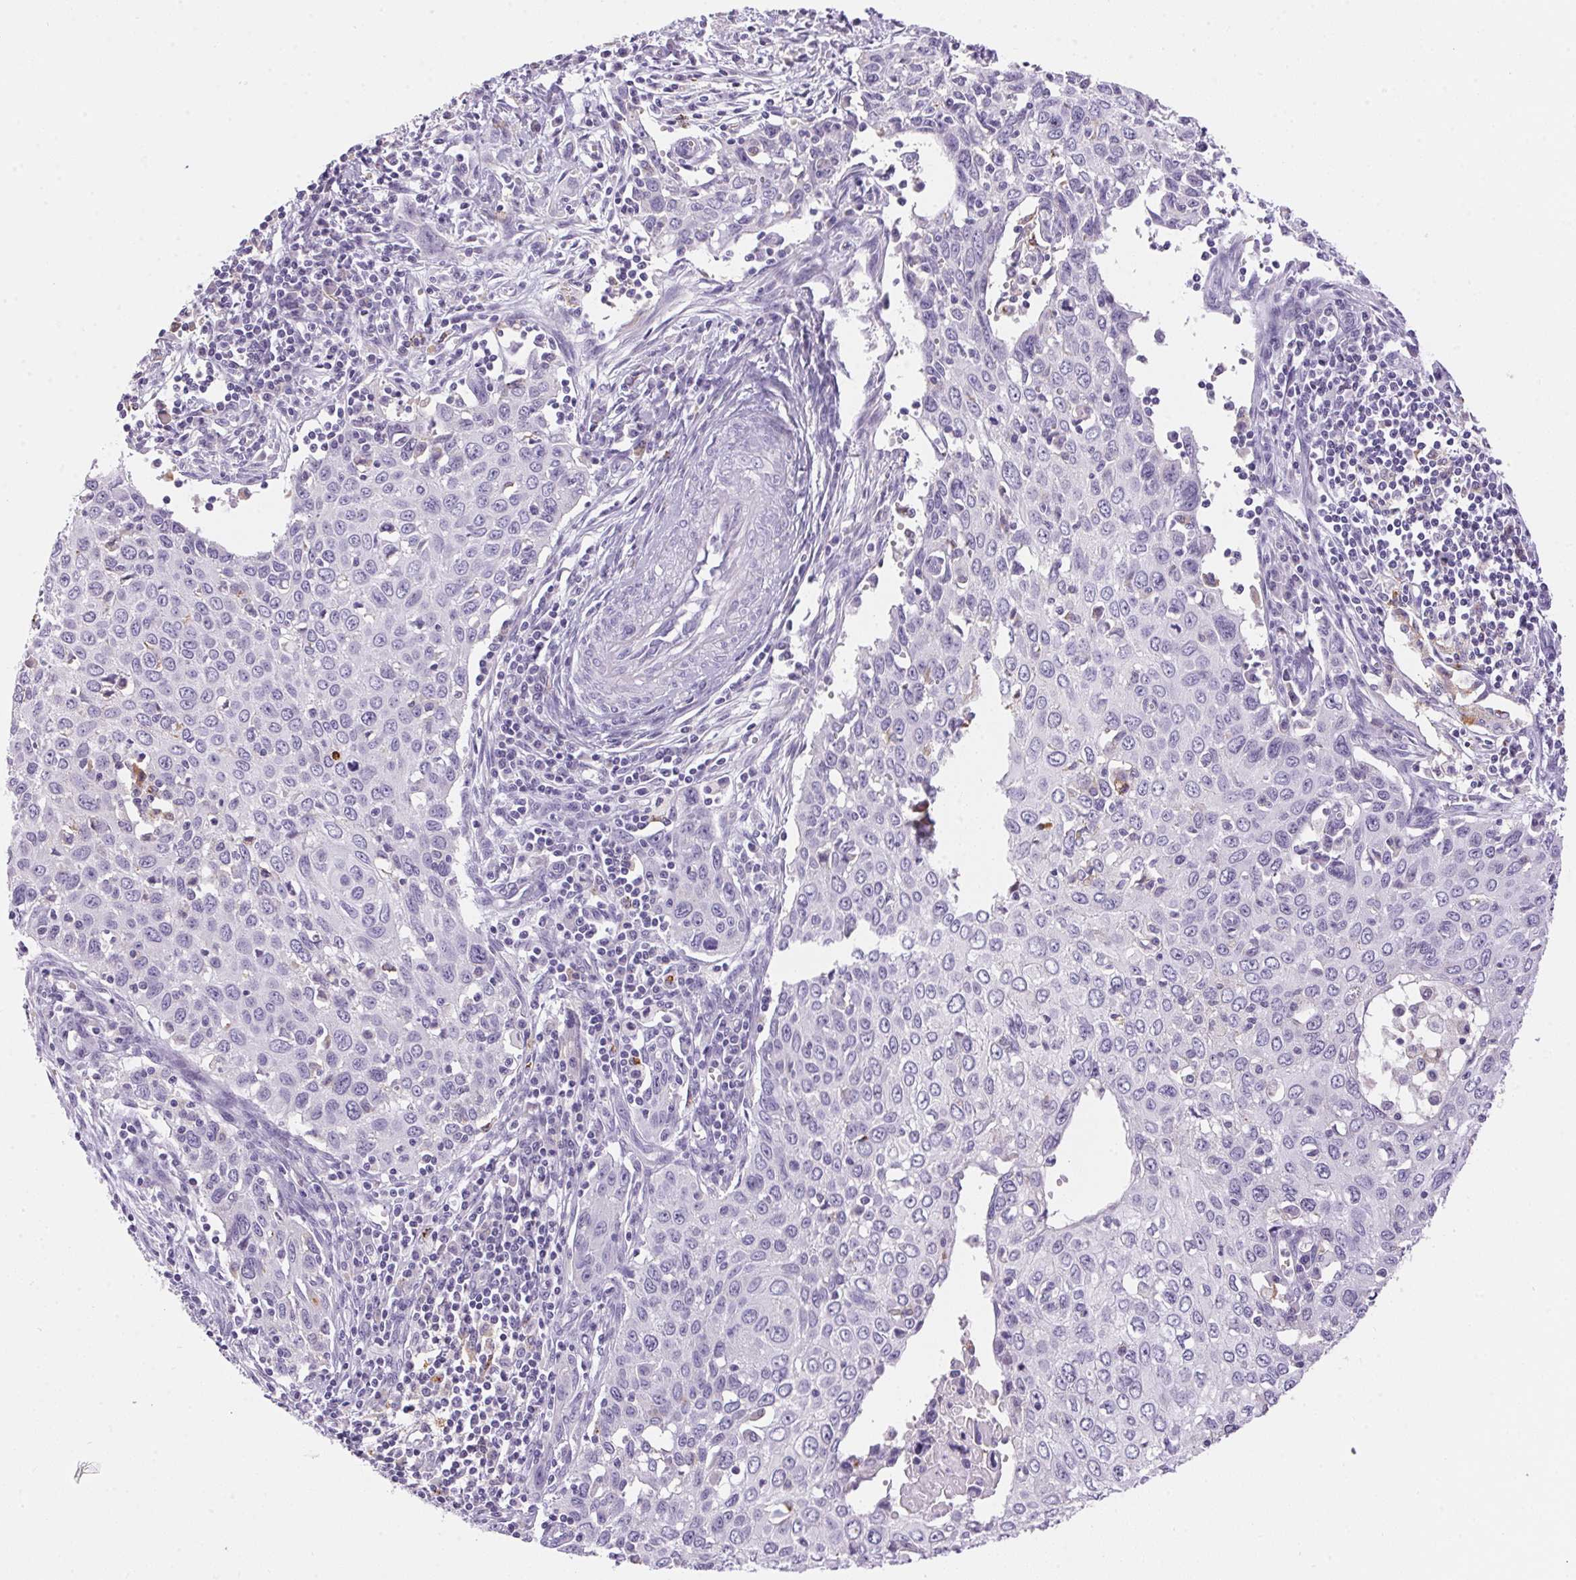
{"staining": {"intensity": "negative", "quantity": "none", "location": "none"}, "tissue": "cervical cancer", "cell_type": "Tumor cells", "image_type": "cancer", "snomed": [{"axis": "morphology", "description": "Squamous cell carcinoma, NOS"}, {"axis": "topography", "description": "Cervix"}], "caption": "This is an immunohistochemistry histopathology image of human cervical cancer (squamous cell carcinoma). There is no positivity in tumor cells.", "gene": "PNLIPRP3", "patient": {"sex": "female", "age": 38}}